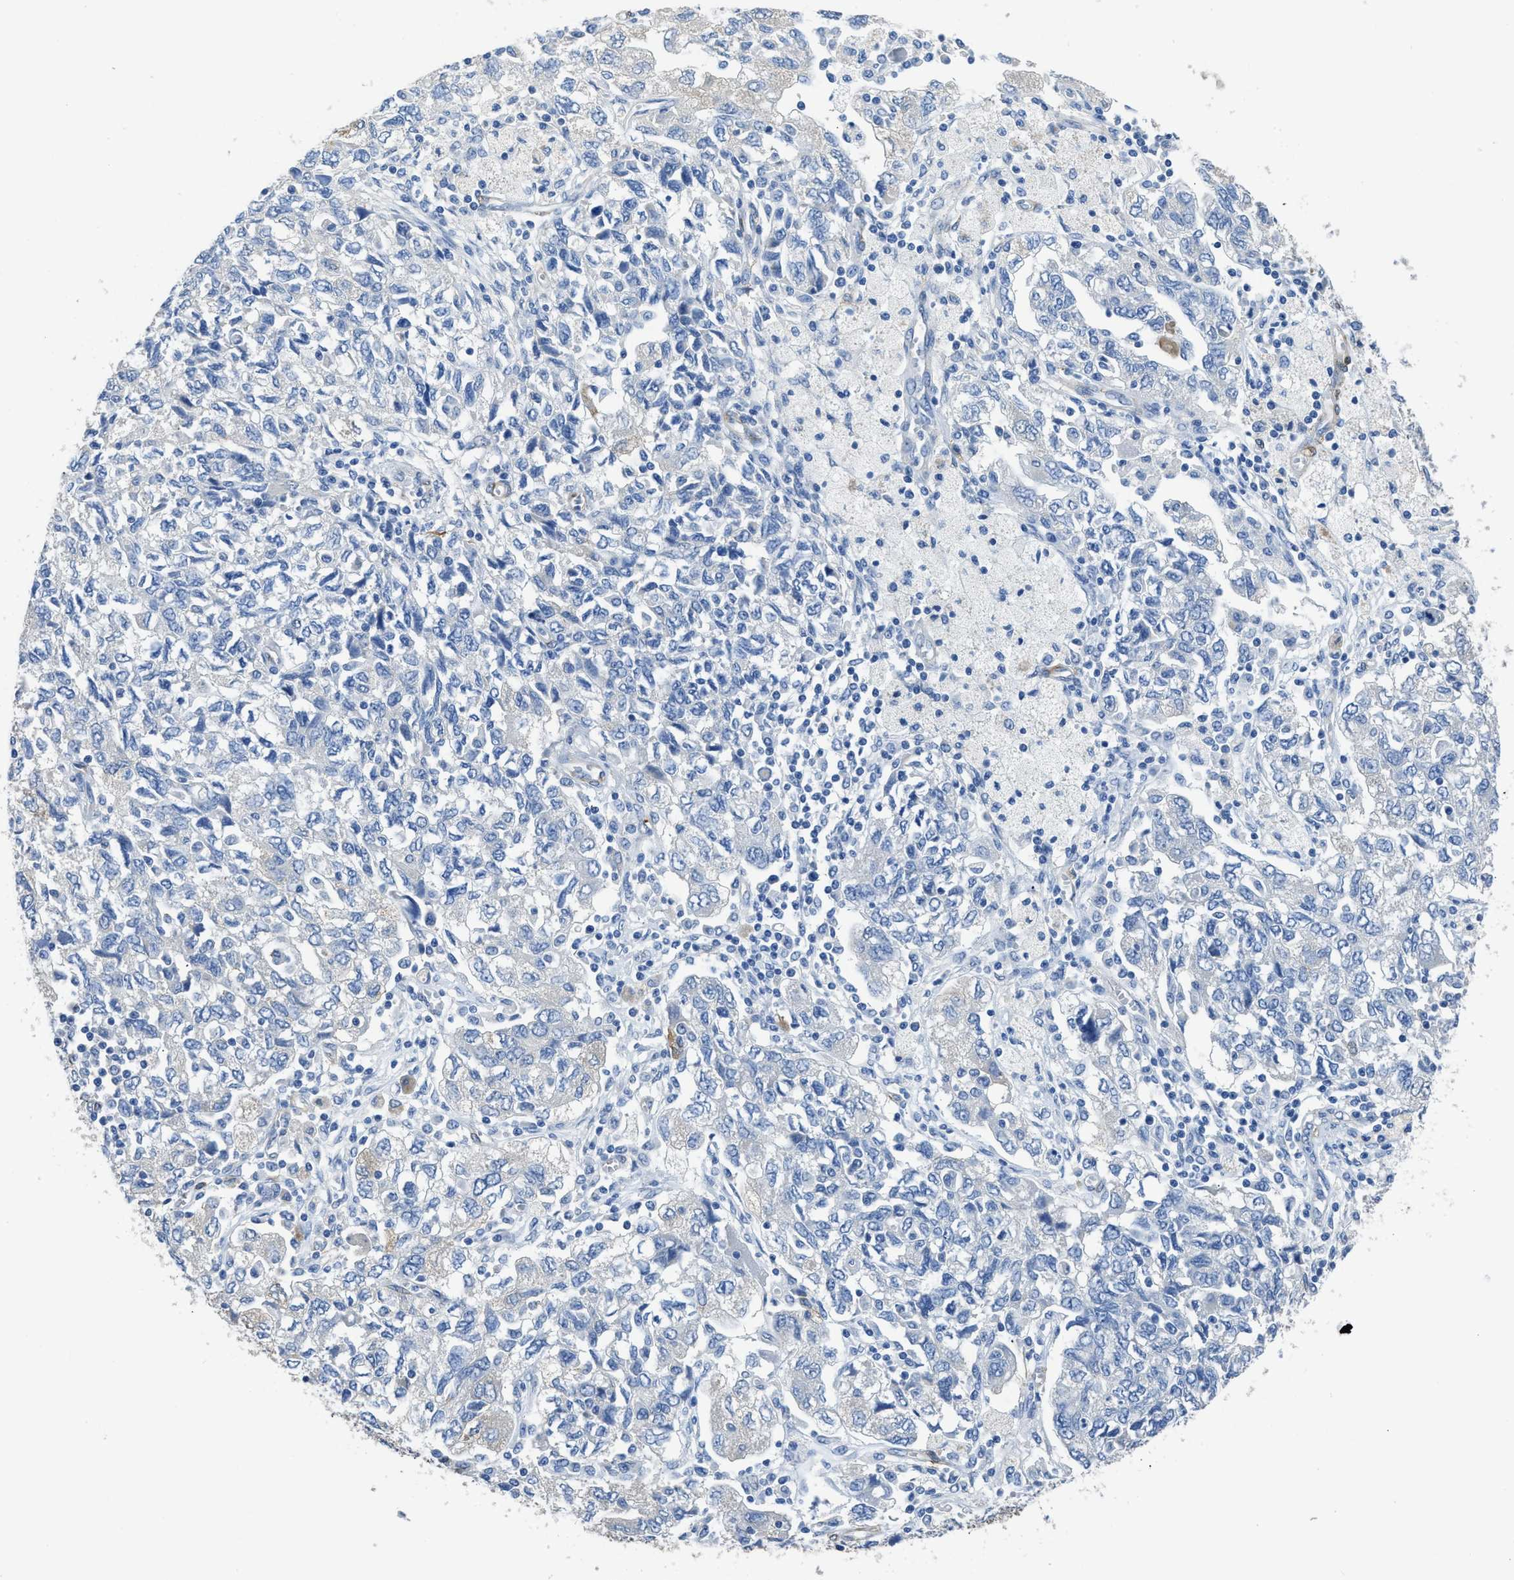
{"staining": {"intensity": "negative", "quantity": "none", "location": "none"}, "tissue": "ovarian cancer", "cell_type": "Tumor cells", "image_type": "cancer", "snomed": [{"axis": "morphology", "description": "Carcinoma, NOS"}, {"axis": "morphology", "description": "Cystadenocarcinoma, serous, NOS"}, {"axis": "topography", "description": "Ovary"}], "caption": "Tumor cells show no significant protein expression in ovarian serous cystadenocarcinoma.", "gene": "ZSWIM5", "patient": {"sex": "female", "age": 69}}